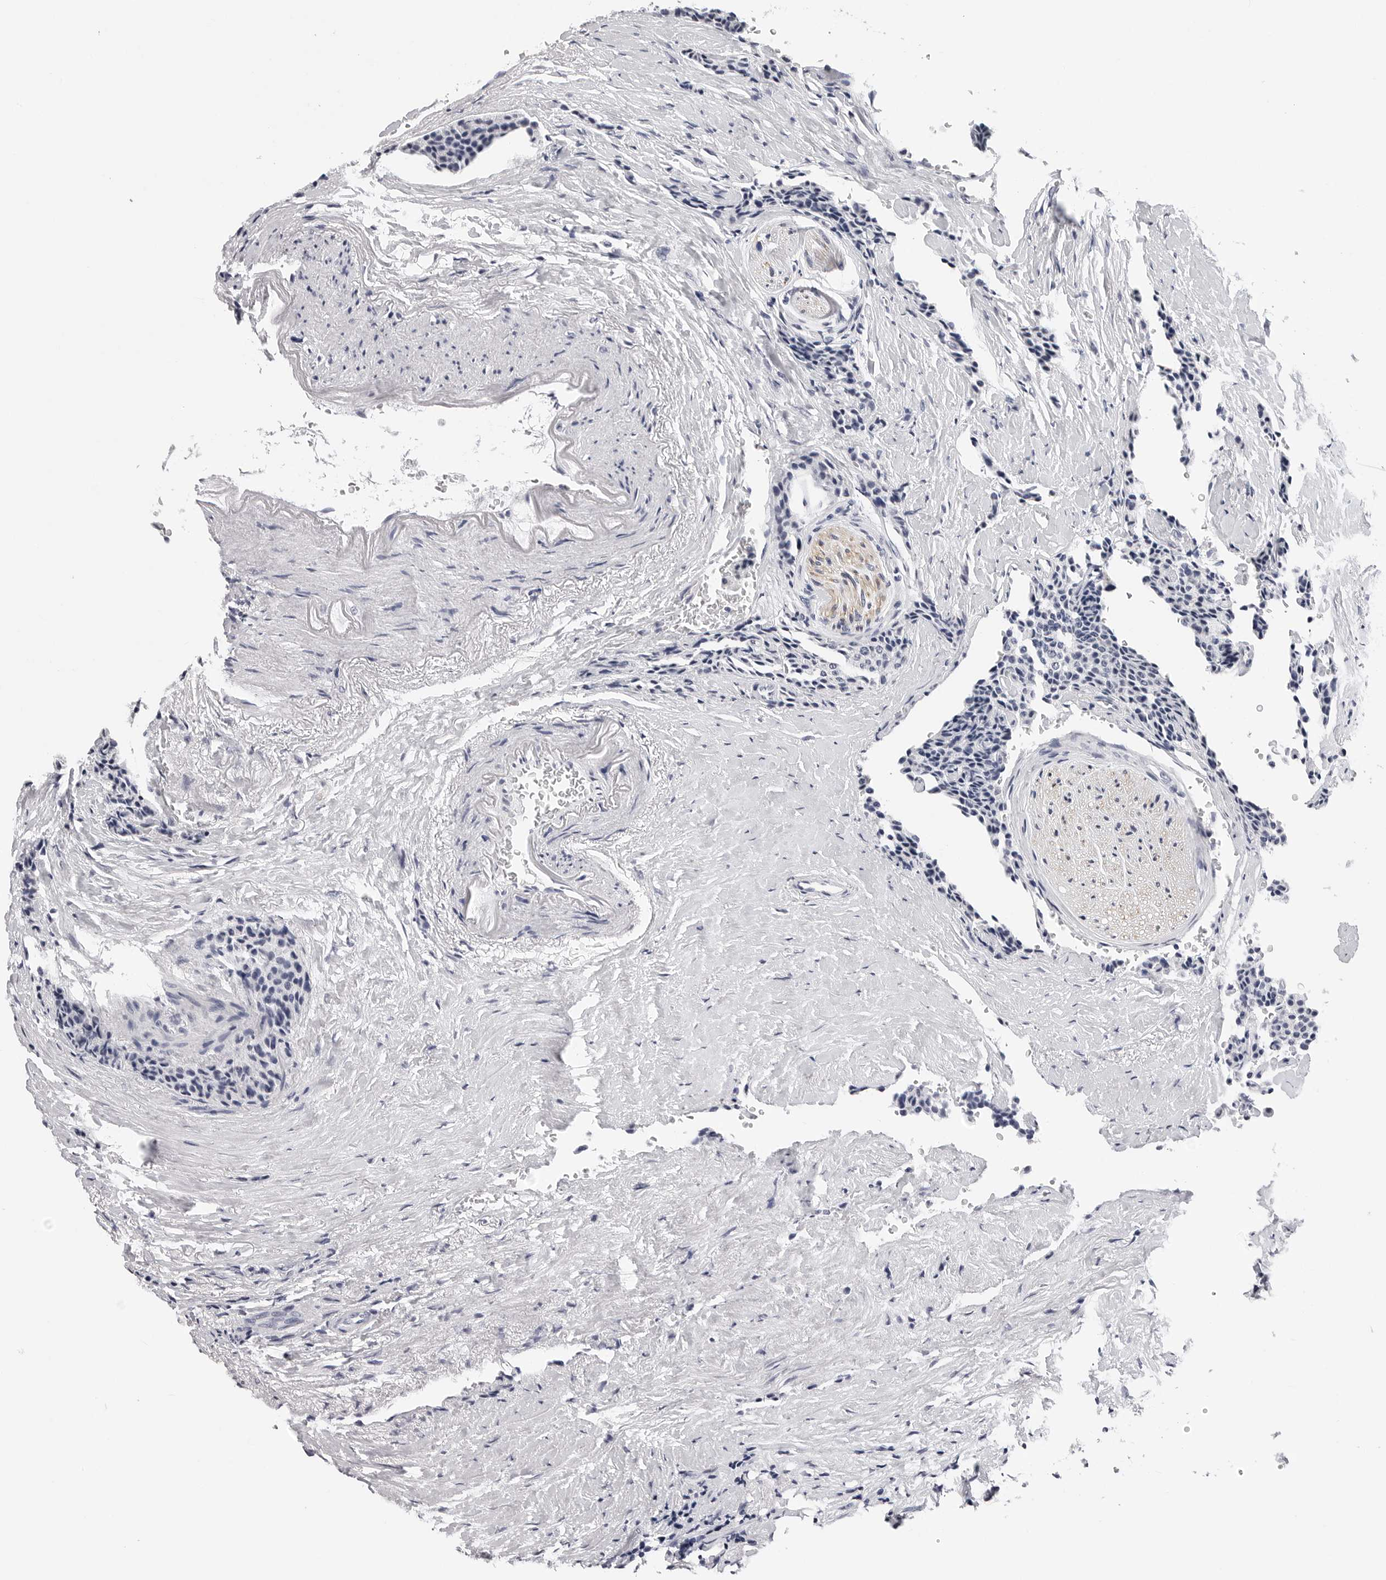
{"staining": {"intensity": "negative", "quantity": "none", "location": "none"}, "tissue": "carcinoid", "cell_type": "Tumor cells", "image_type": "cancer", "snomed": [{"axis": "morphology", "description": "Carcinoid, malignant, NOS"}, {"axis": "topography", "description": "Colon"}], "caption": "Immunohistochemistry photomicrograph of neoplastic tissue: human carcinoid stained with DAB (3,3'-diaminobenzidine) demonstrates no significant protein positivity in tumor cells.", "gene": "GNL2", "patient": {"sex": "female", "age": 61}}